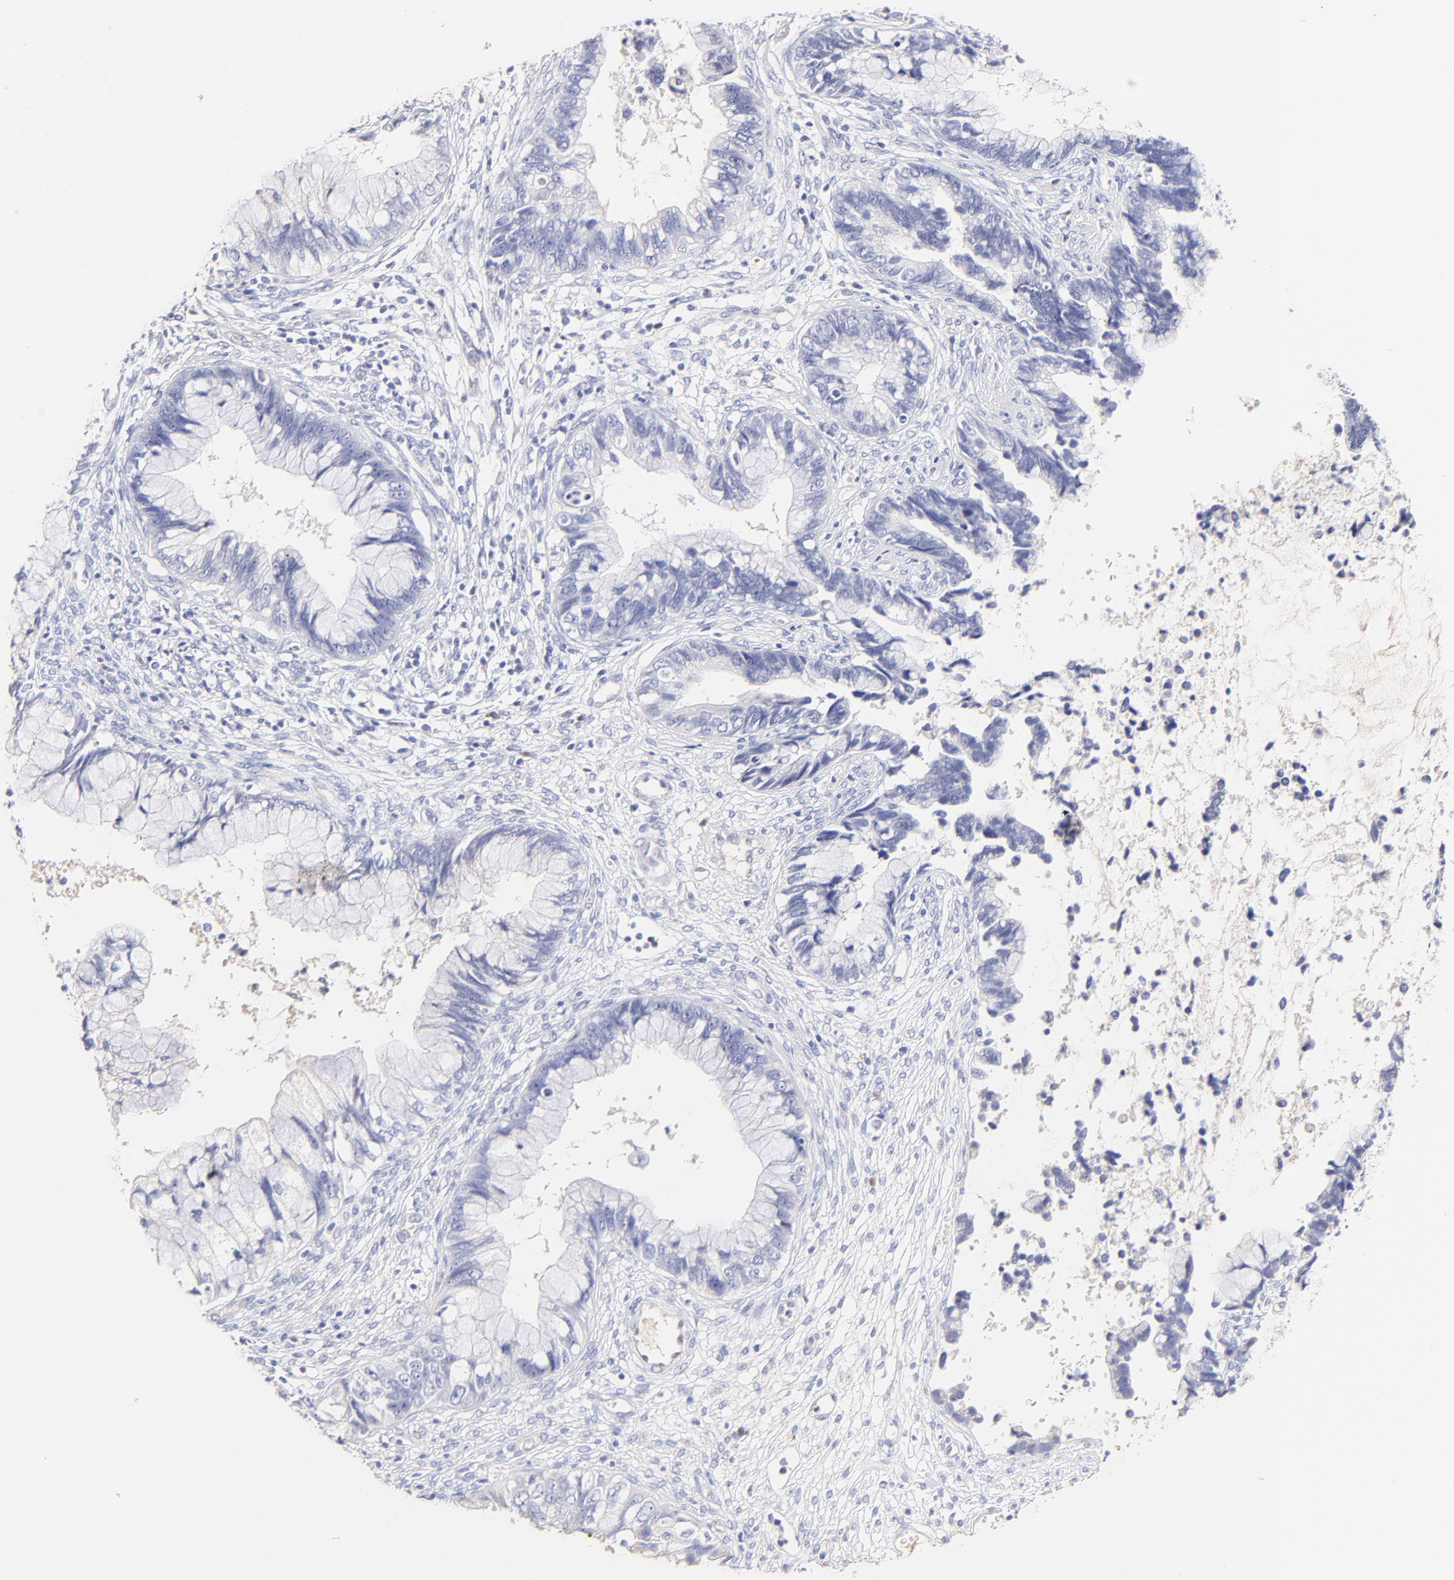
{"staining": {"intensity": "negative", "quantity": "none", "location": "none"}, "tissue": "cervical cancer", "cell_type": "Tumor cells", "image_type": "cancer", "snomed": [{"axis": "morphology", "description": "Adenocarcinoma, NOS"}, {"axis": "topography", "description": "Cervix"}], "caption": "This is a photomicrograph of immunohistochemistry staining of cervical cancer (adenocarcinoma), which shows no positivity in tumor cells. (DAB (3,3'-diaminobenzidine) immunohistochemistry with hematoxylin counter stain).", "gene": "ASB9", "patient": {"sex": "female", "age": 44}}